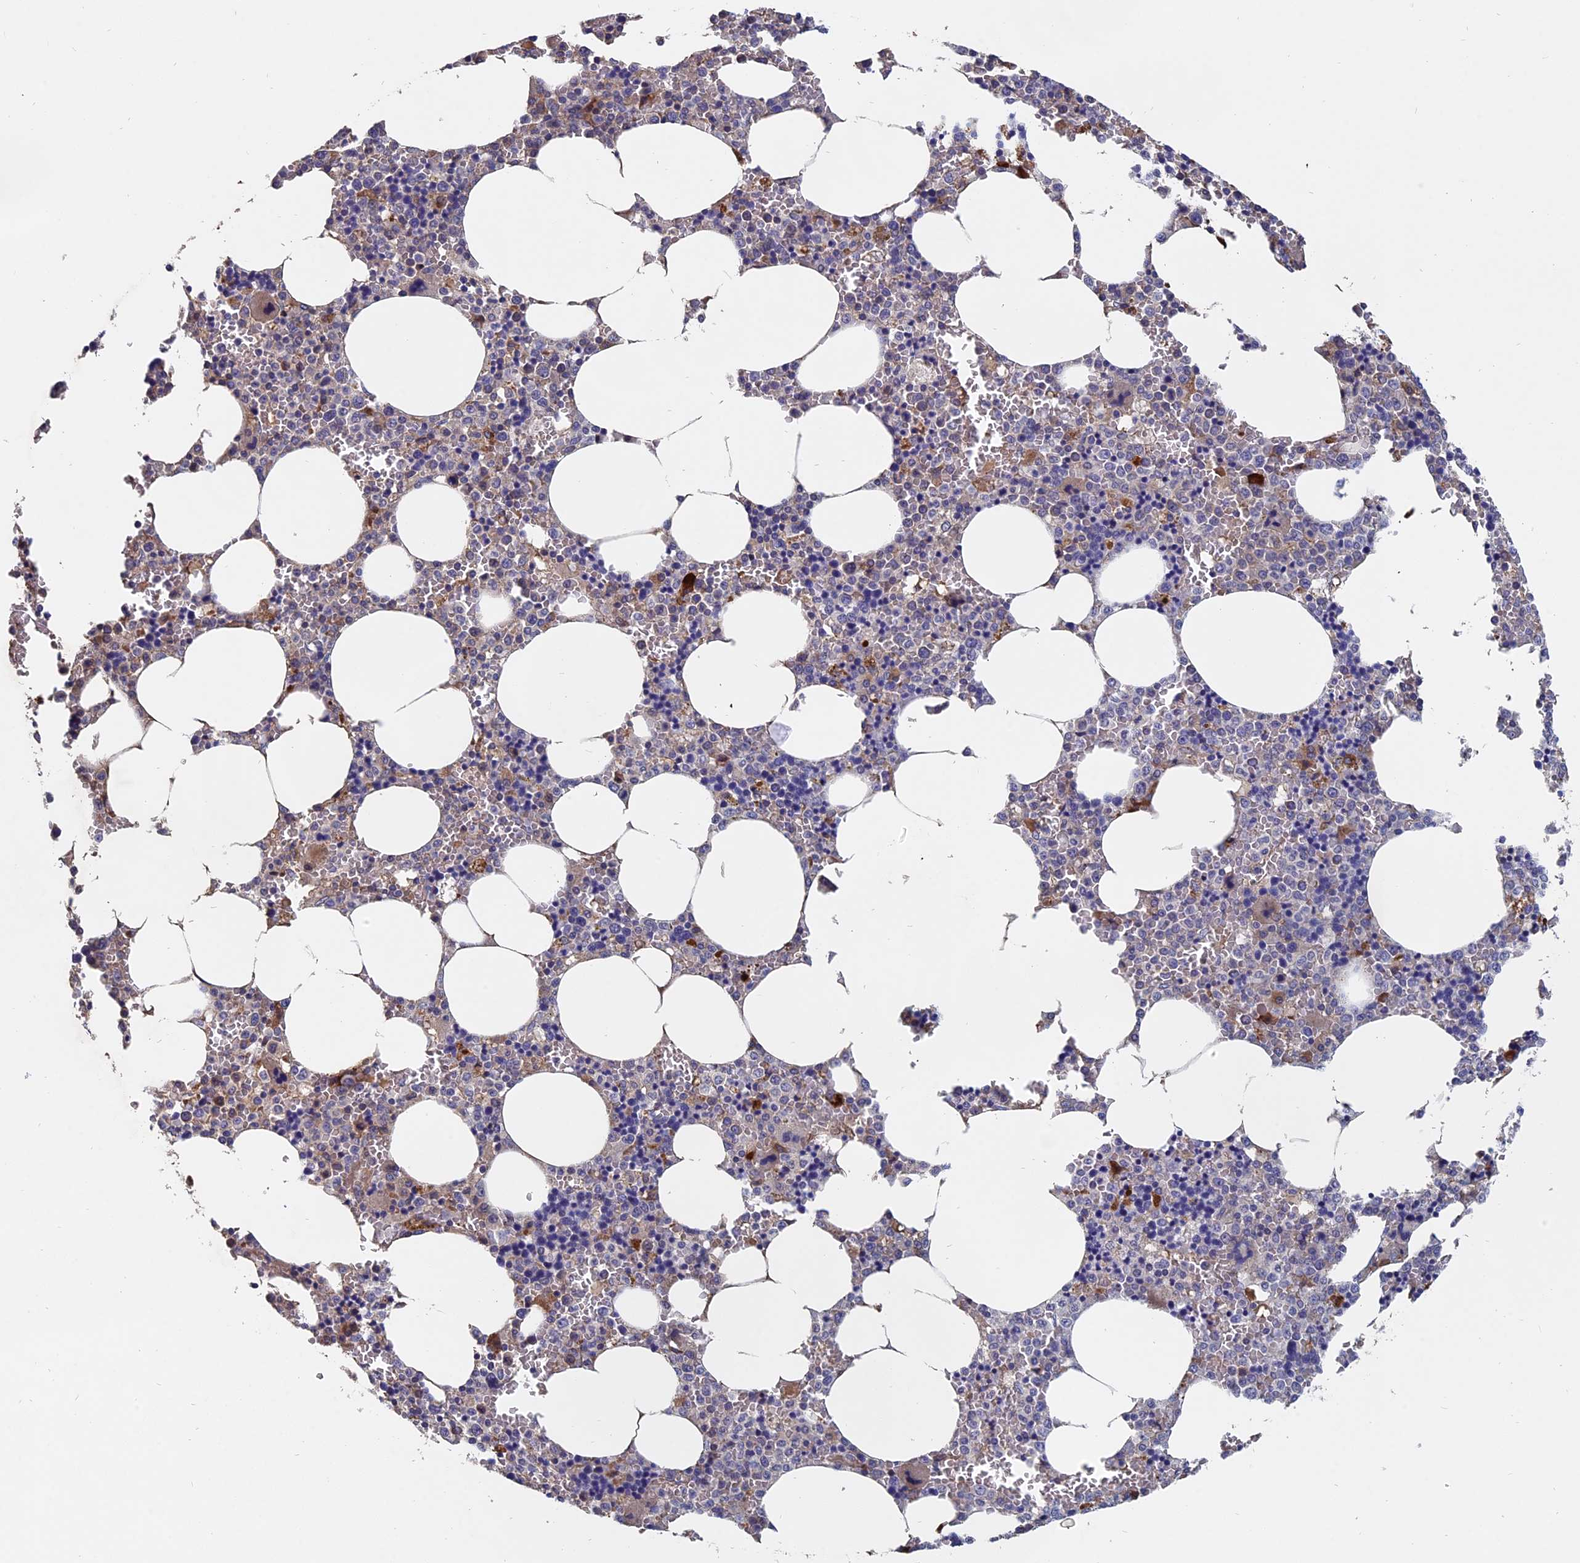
{"staining": {"intensity": "moderate", "quantity": "<25%", "location": "cytoplasmic/membranous"}, "tissue": "bone marrow", "cell_type": "Hematopoietic cells", "image_type": "normal", "snomed": [{"axis": "morphology", "description": "Normal tissue, NOS"}, {"axis": "topography", "description": "Bone marrow"}], "caption": "Hematopoietic cells reveal low levels of moderate cytoplasmic/membranous expression in about <25% of cells in benign human bone marrow.", "gene": "SLC33A1", "patient": {"sex": "male", "age": 70}}